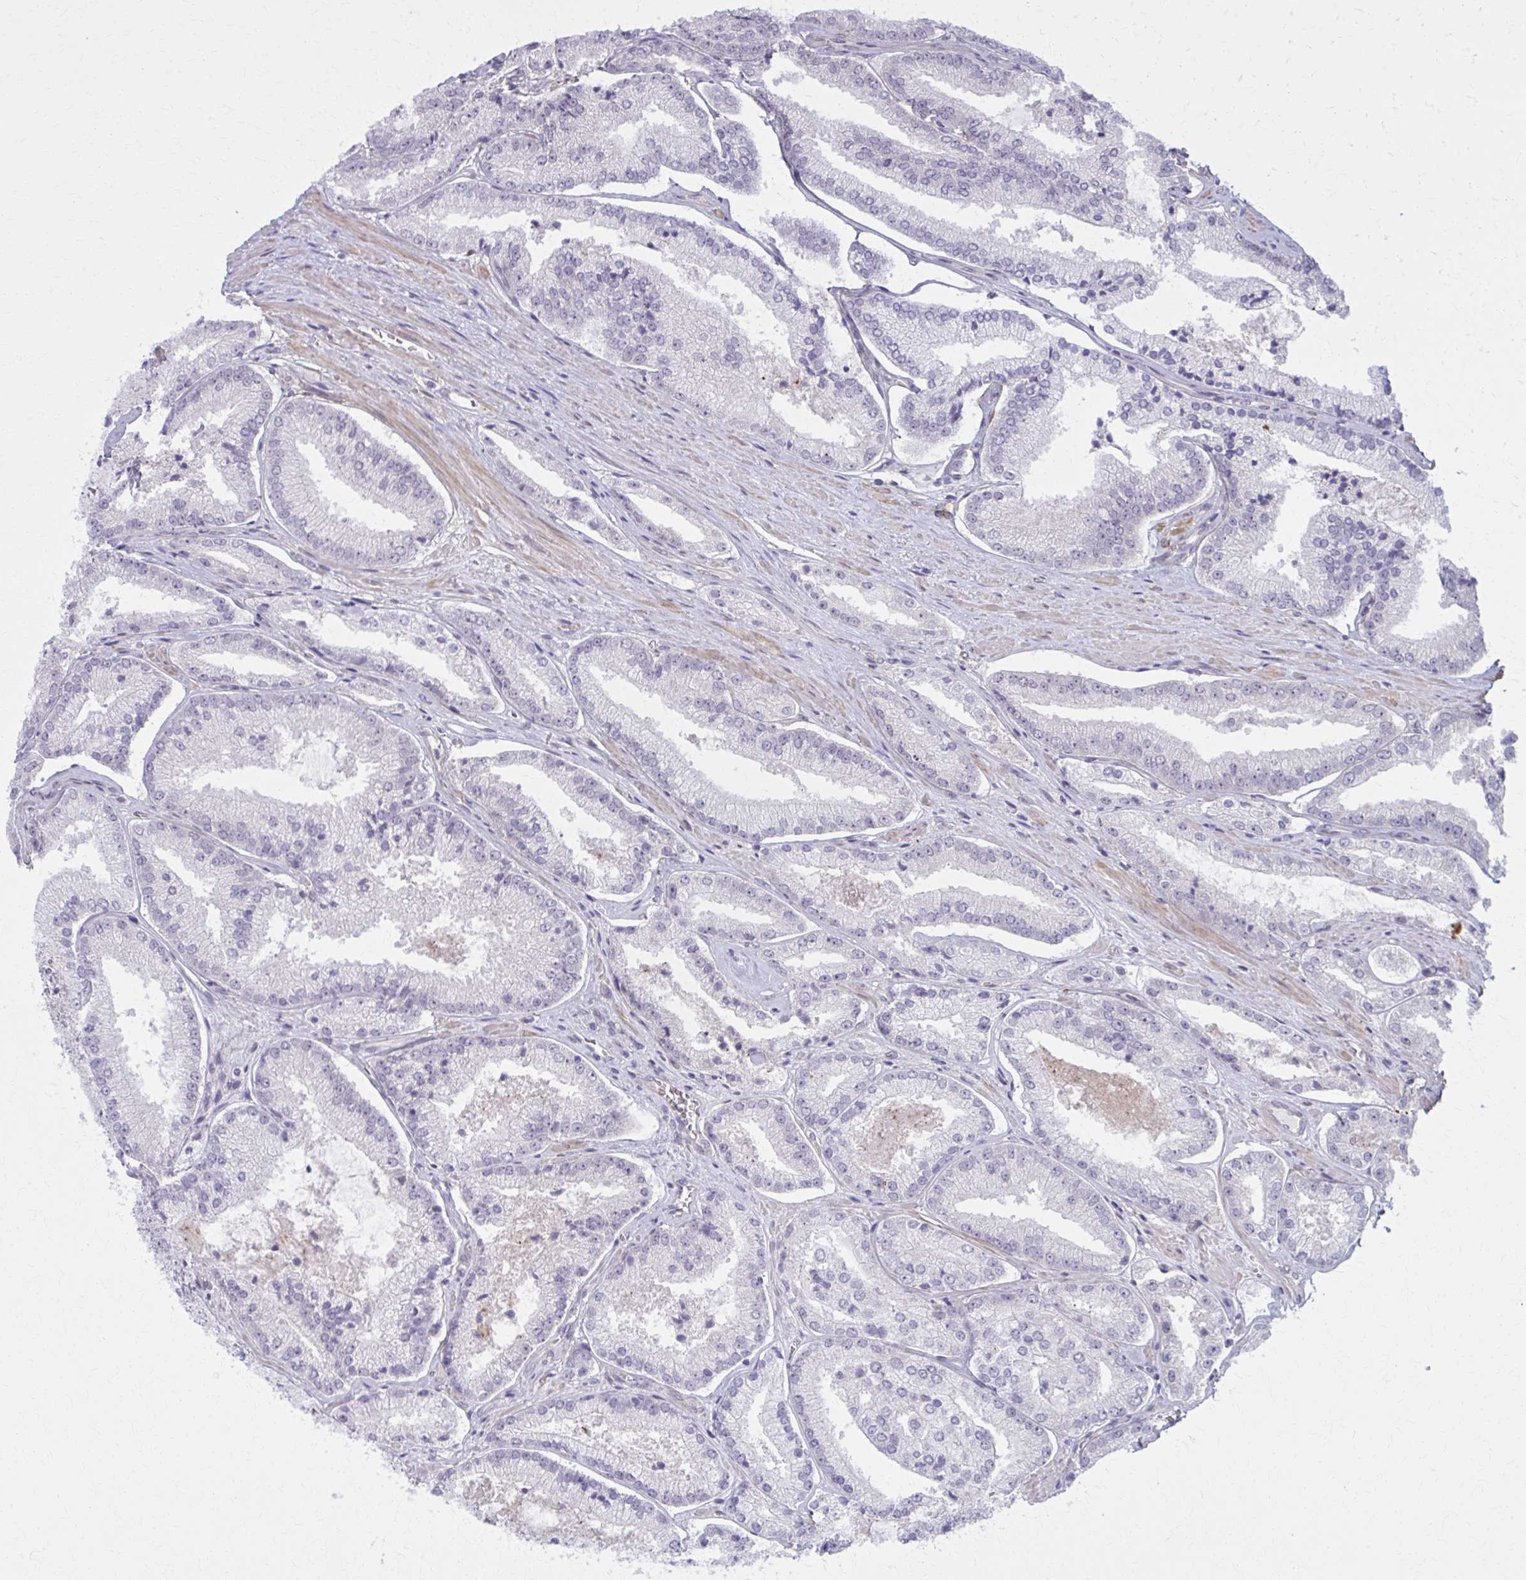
{"staining": {"intensity": "negative", "quantity": "none", "location": "none"}, "tissue": "prostate cancer", "cell_type": "Tumor cells", "image_type": "cancer", "snomed": [{"axis": "morphology", "description": "Adenocarcinoma, High grade"}, {"axis": "topography", "description": "Prostate"}], "caption": "The micrograph displays no staining of tumor cells in prostate adenocarcinoma (high-grade). (DAB immunohistochemistry, high magnification).", "gene": "NUMBL", "patient": {"sex": "male", "age": 73}}